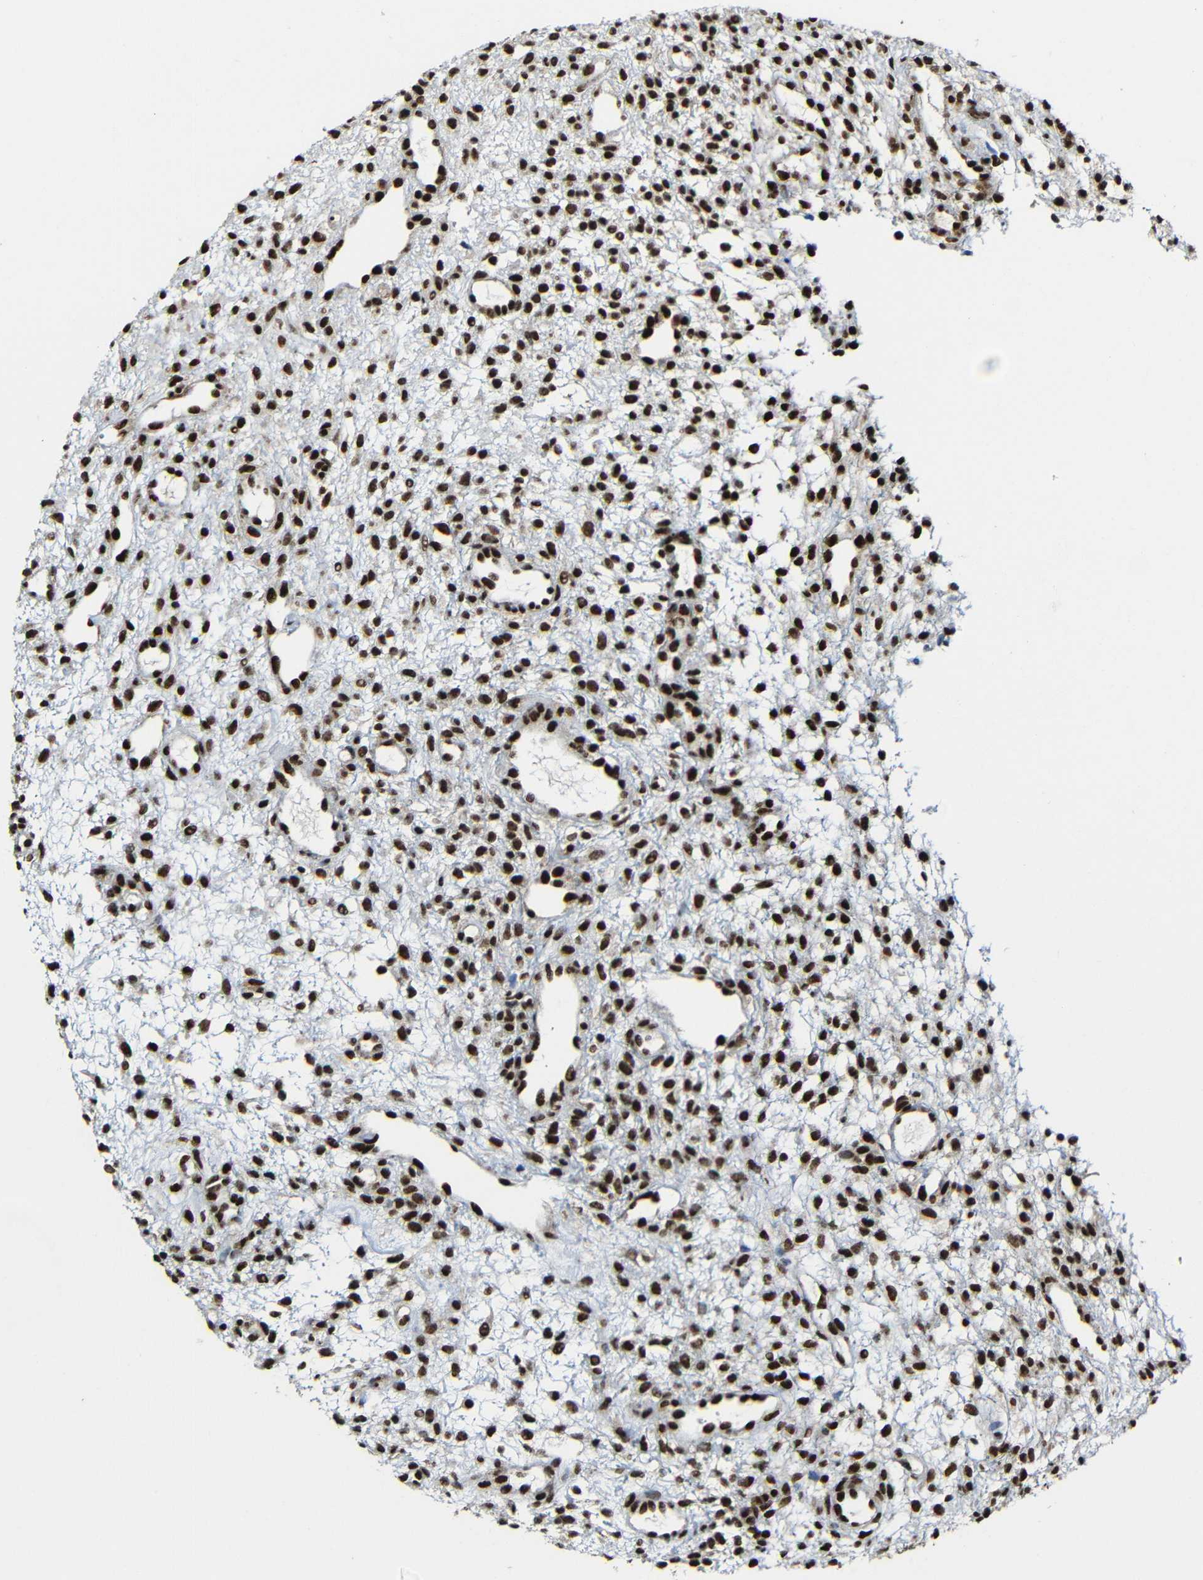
{"staining": {"intensity": "strong", "quantity": ">75%", "location": "nuclear"}, "tissue": "ovary", "cell_type": "Ovarian stroma cells", "image_type": "normal", "snomed": [{"axis": "morphology", "description": "Normal tissue, NOS"}, {"axis": "morphology", "description": "Cyst, NOS"}, {"axis": "topography", "description": "Ovary"}], "caption": "Normal ovary demonstrates strong nuclear staining in about >75% of ovarian stroma cells, visualized by immunohistochemistry.", "gene": "PTBP1", "patient": {"sex": "female", "age": 18}}